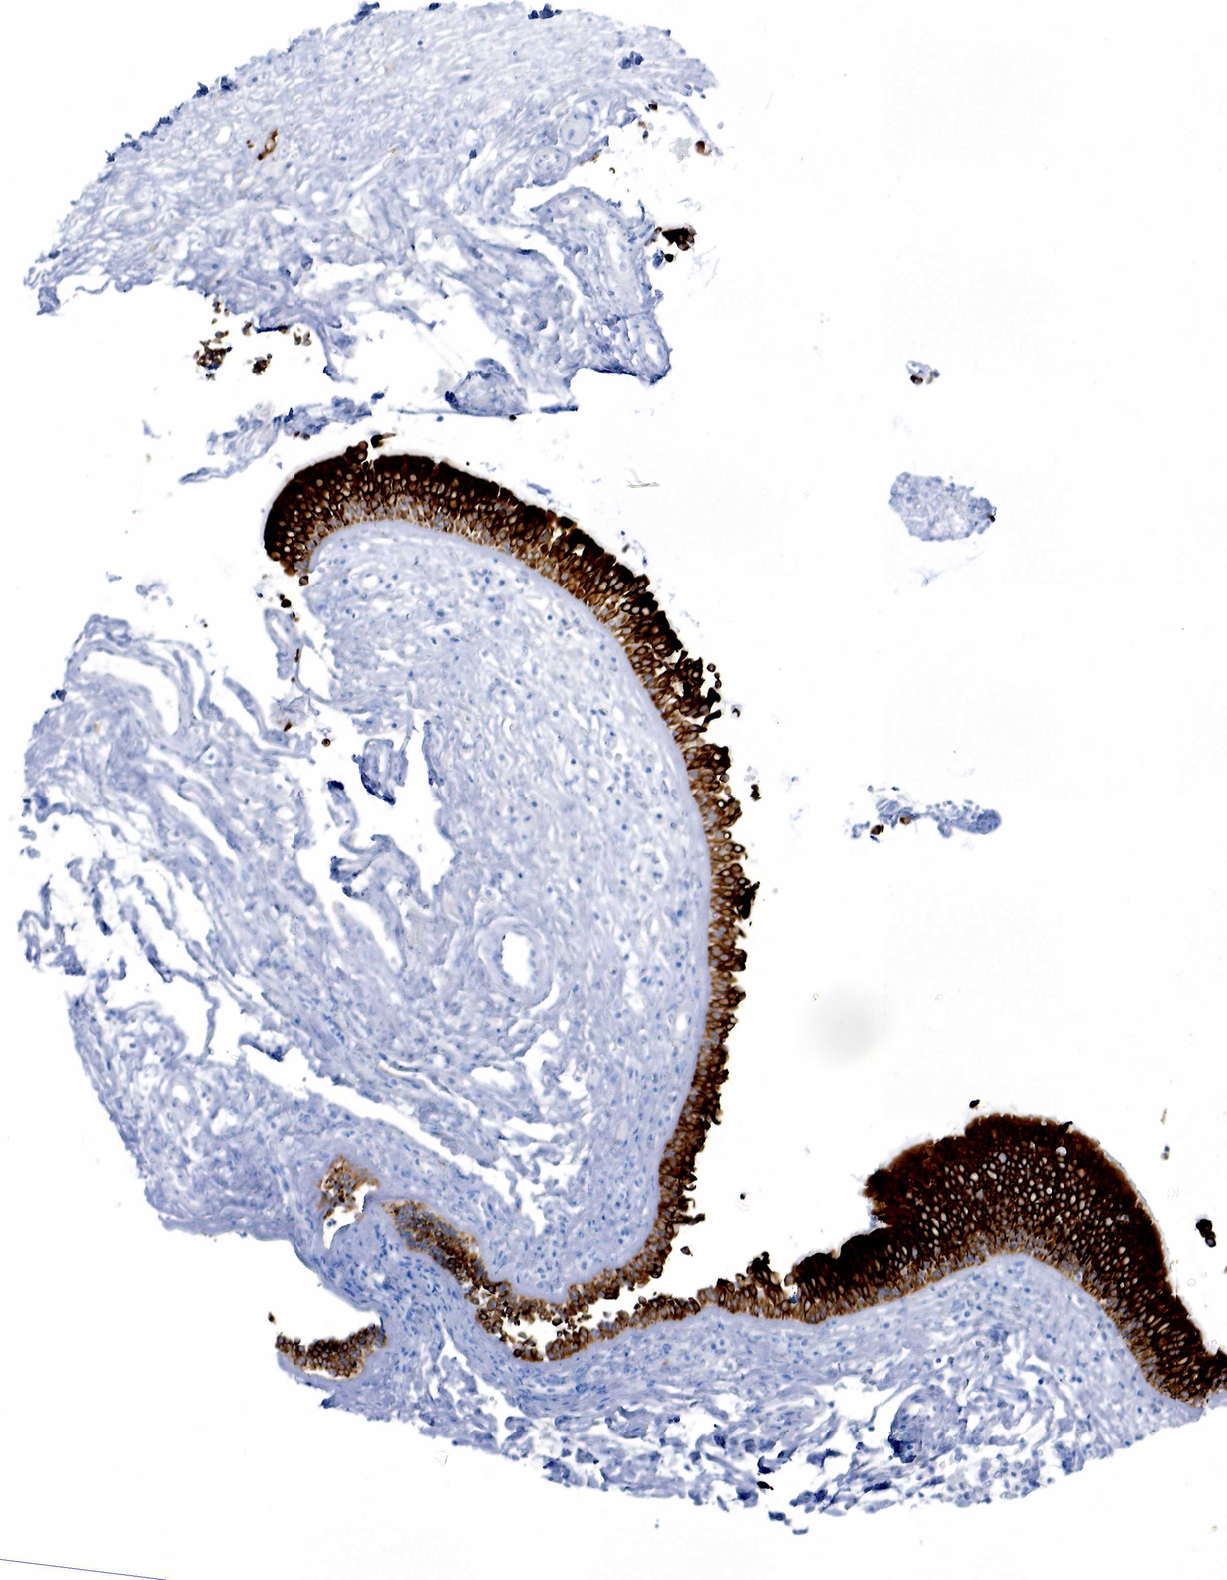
{"staining": {"intensity": "strong", "quantity": ">75%", "location": "cytoplasmic/membranous"}, "tissue": "nasopharynx", "cell_type": "Respiratory epithelial cells", "image_type": "normal", "snomed": [{"axis": "morphology", "description": "Normal tissue, NOS"}, {"axis": "topography", "description": "Nasopharynx"}], "caption": "Immunohistochemical staining of unremarkable nasopharynx exhibits >75% levels of strong cytoplasmic/membranous protein expression in about >75% of respiratory epithelial cells.", "gene": "KRT18", "patient": {"sex": "male", "age": 63}}